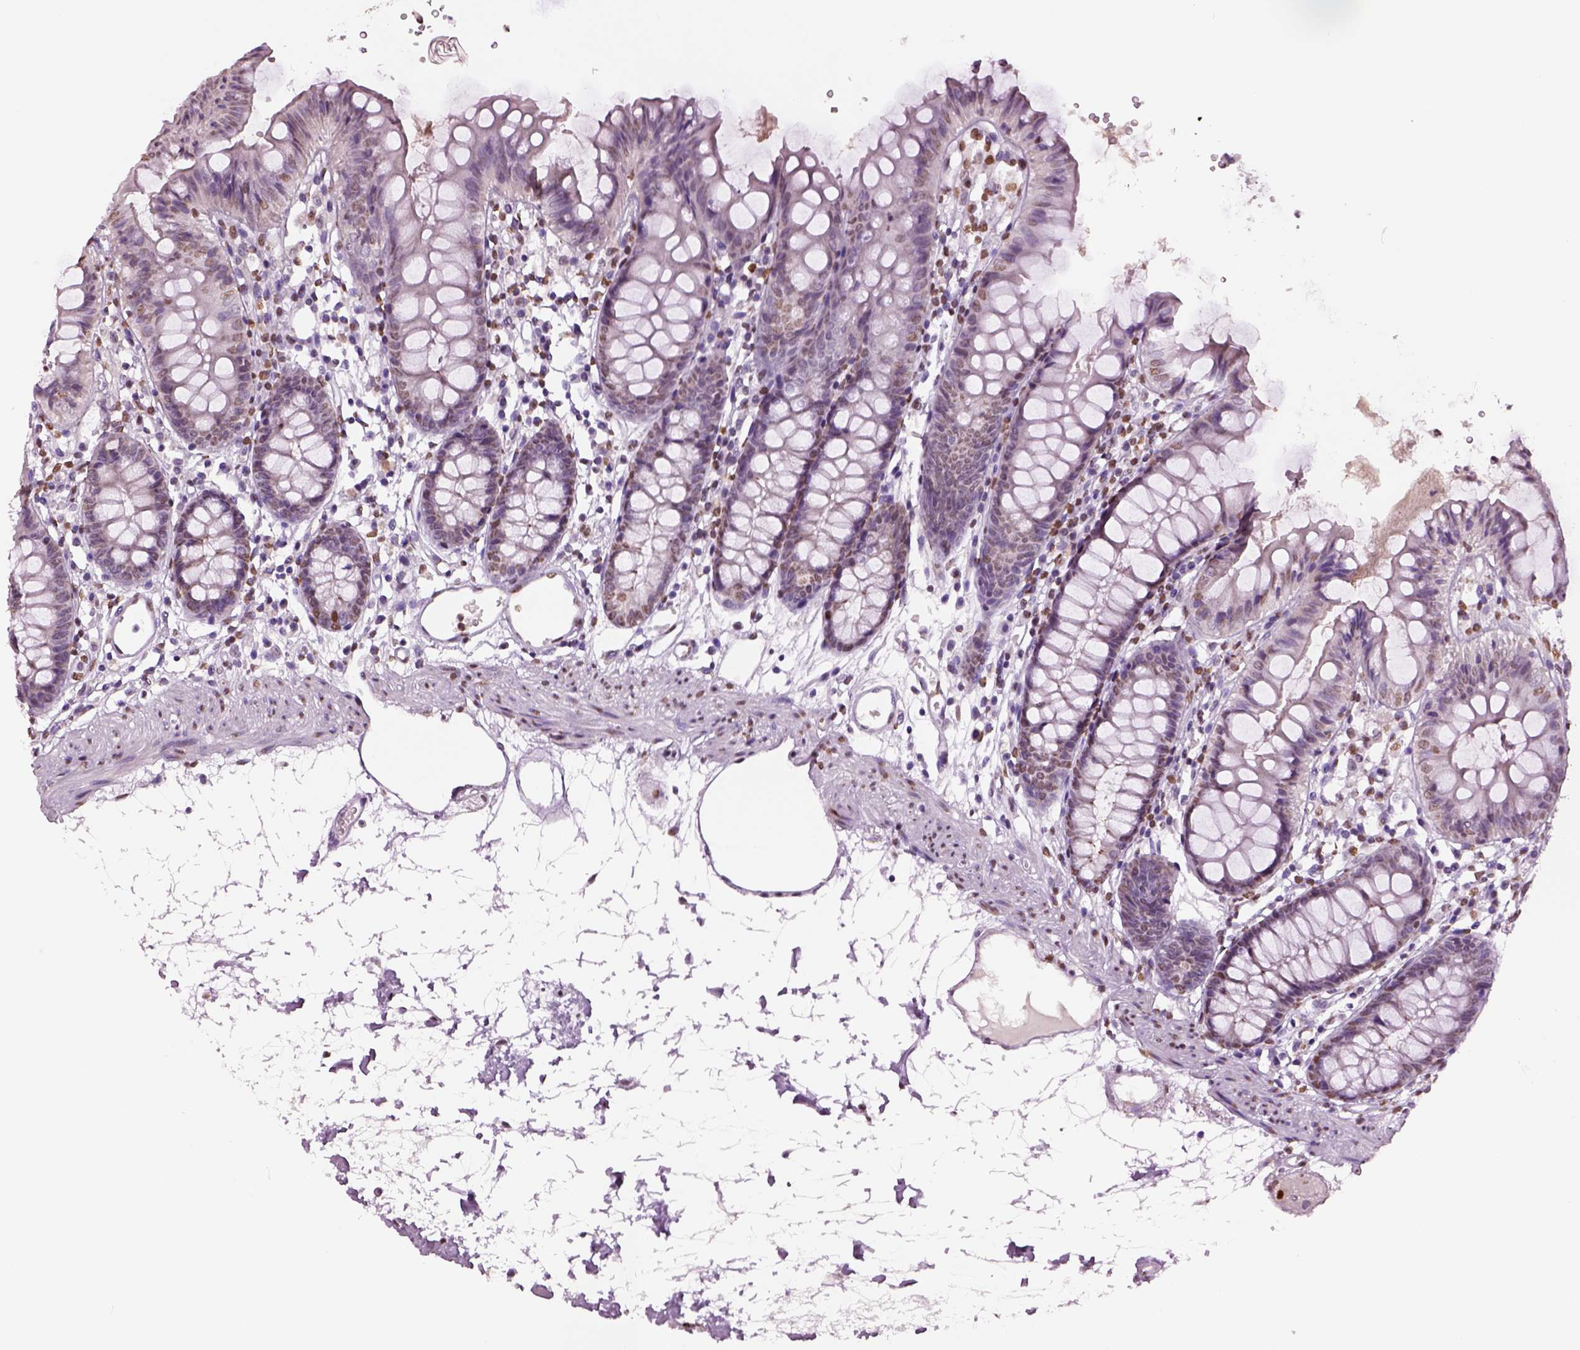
{"staining": {"intensity": "strong", "quantity": ">75%", "location": "nuclear"}, "tissue": "colon", "cell_type": "Endothelial cells", "image_type": "normal", "snomed": [{"axis": "morphology", "description": "Normal tissue, NOS"}, {"axis": "topography", "description": "Colon"}], "caption": "A brown stain highlights strong nuclear staining of a protein in endothelial cells of normal human colon. The staining was performed using DAB, with brown indicating positive protein expression. Nuclei are stained blue with hematoxylin.", "gene": "DDX3X", "patient": {"sex": "female", "age": 84}}